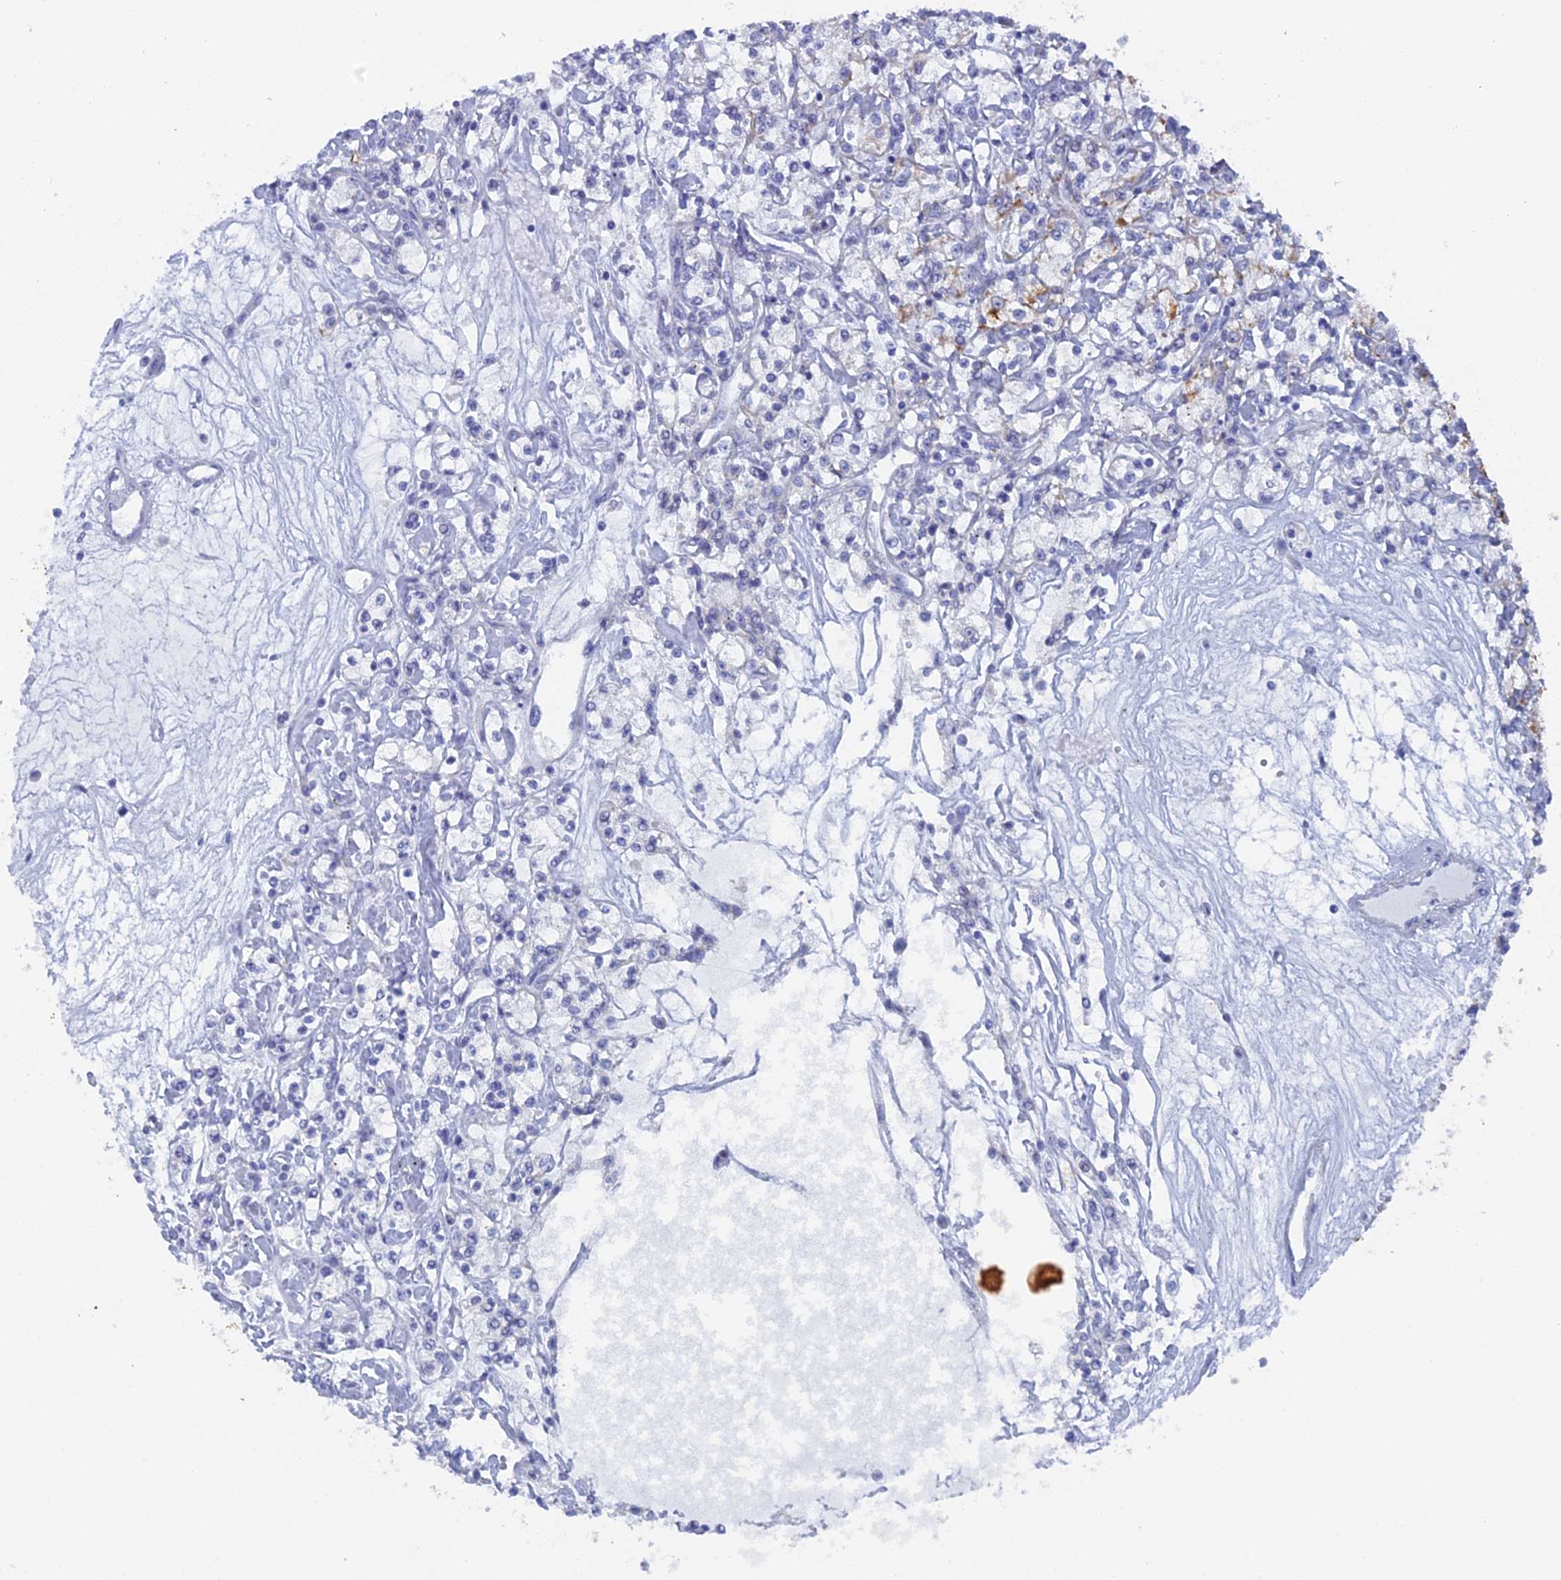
{"staining": {"intensity": "moderate", "quantity": "<25%", "location": "cytoplasmic/membranous"}, "tissue": "renal cancer", "cell_type": "Tumor cells", "image_type": "cancer", "snomed": [{"axis": "morphology", "description": "Adenocarcinoma, NOS"}, {"axis": "topography", "description": "Kidney"}], "caption": "Renal cancer stained with DAB immunohistochemistry reveals low levels of moderate cytoplasmic/membranous expression in approximately <25% of tumor cells. (Stains: DAB (3,3'-diaminobenzidine) in brown, nuclei in blue, Microscopy: brightfield microscopy at high magnification).", "gene": "SRFBP1", "patient": {"sex": "female", "age": 59}}